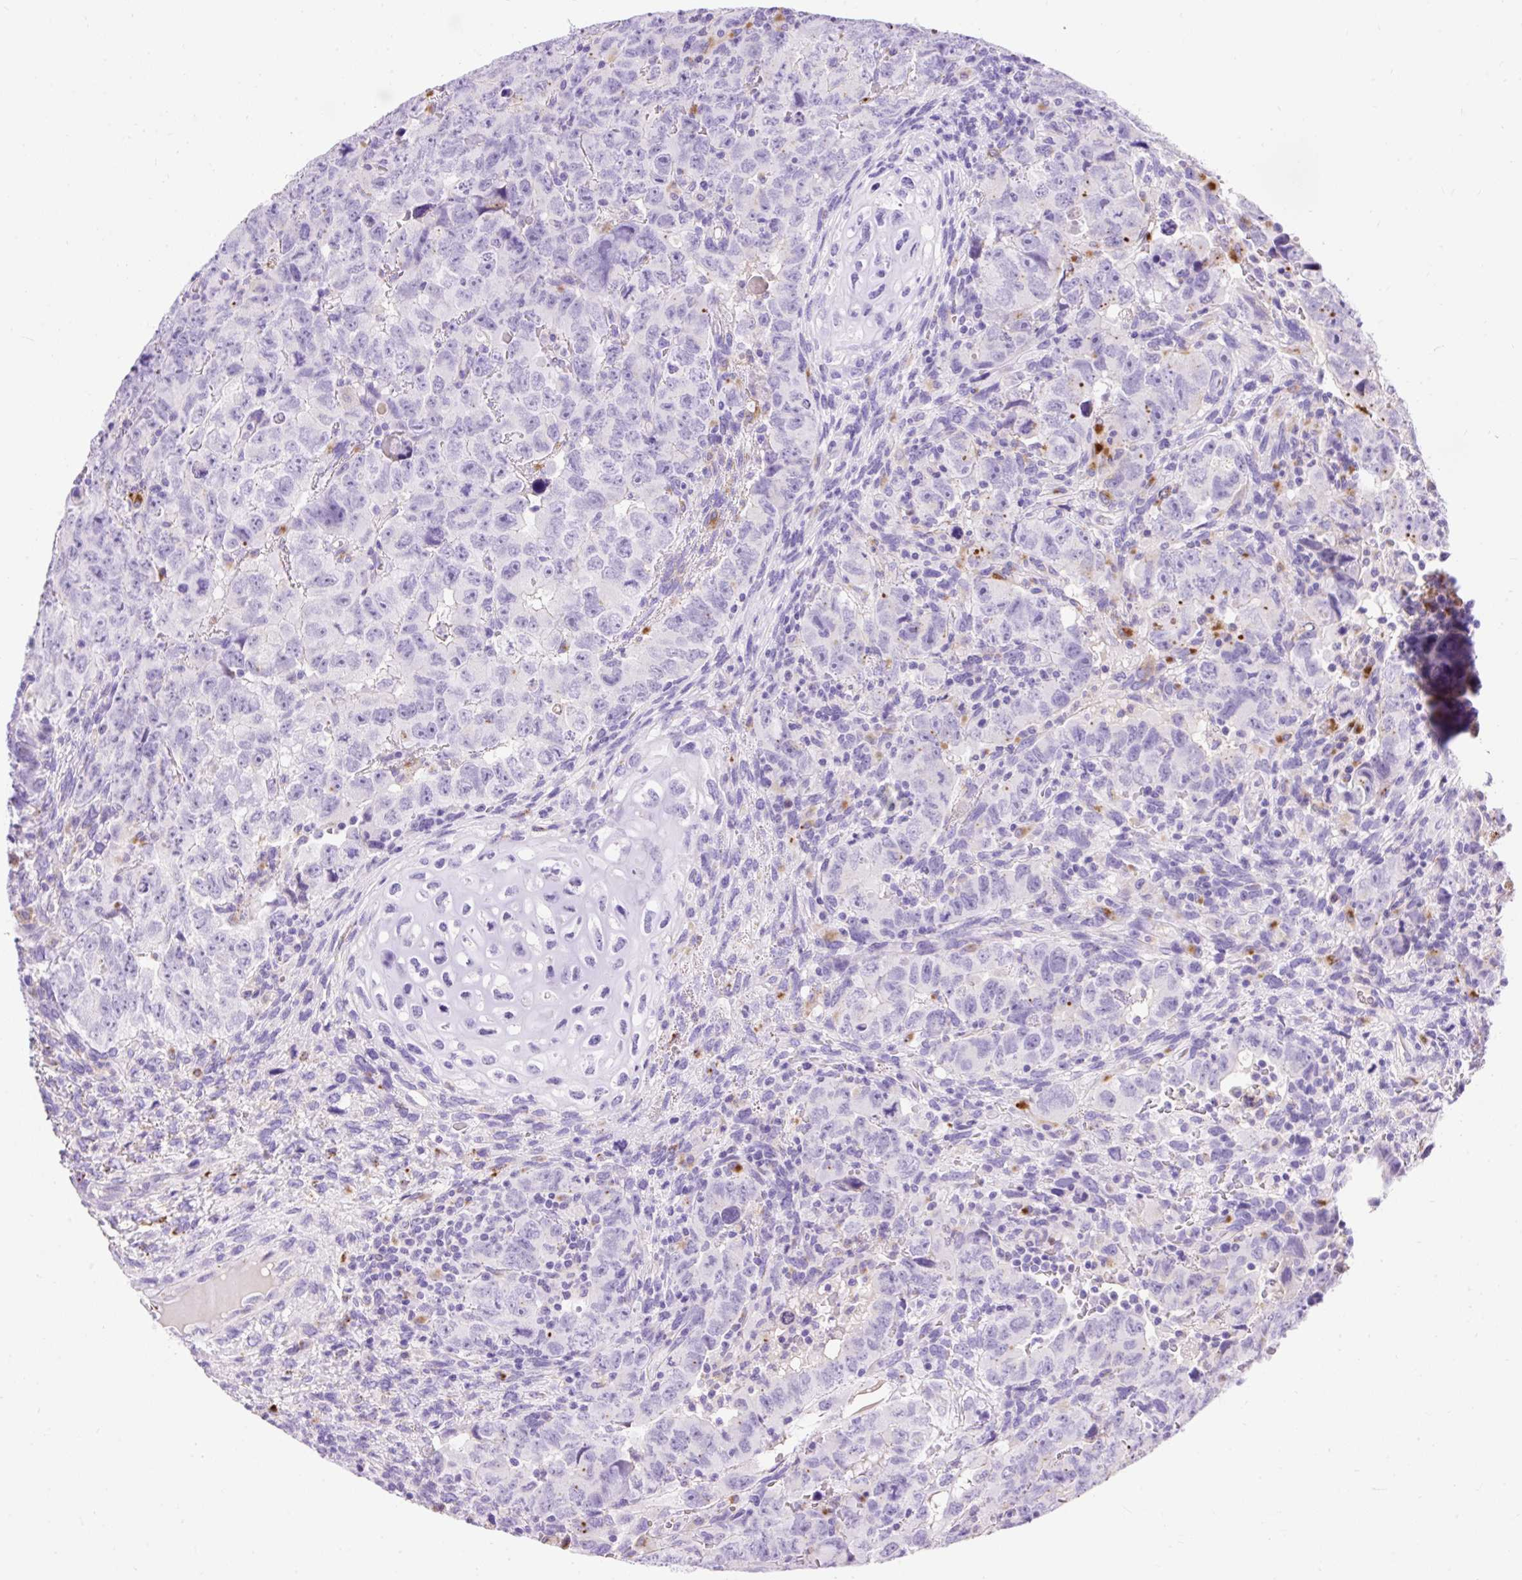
{"staining": {"intensity": "negative", "quantity": "none", "location": "none"}, "tissue": "testis cancer", "cell_type": "Tumor cells", "image_type": "cancer", "snomed": [{"axis": "morphology", "description": "Carcinoma, Embryonal, NOS"}, {"axis": "topography", "description": "Testis"}], "caption": "Testis cancer was stained to show a protein in brown. There is no significant positivity in tumor cells.", "gene": "HEXB", "patient": {"sex": "male", "age": 24}}